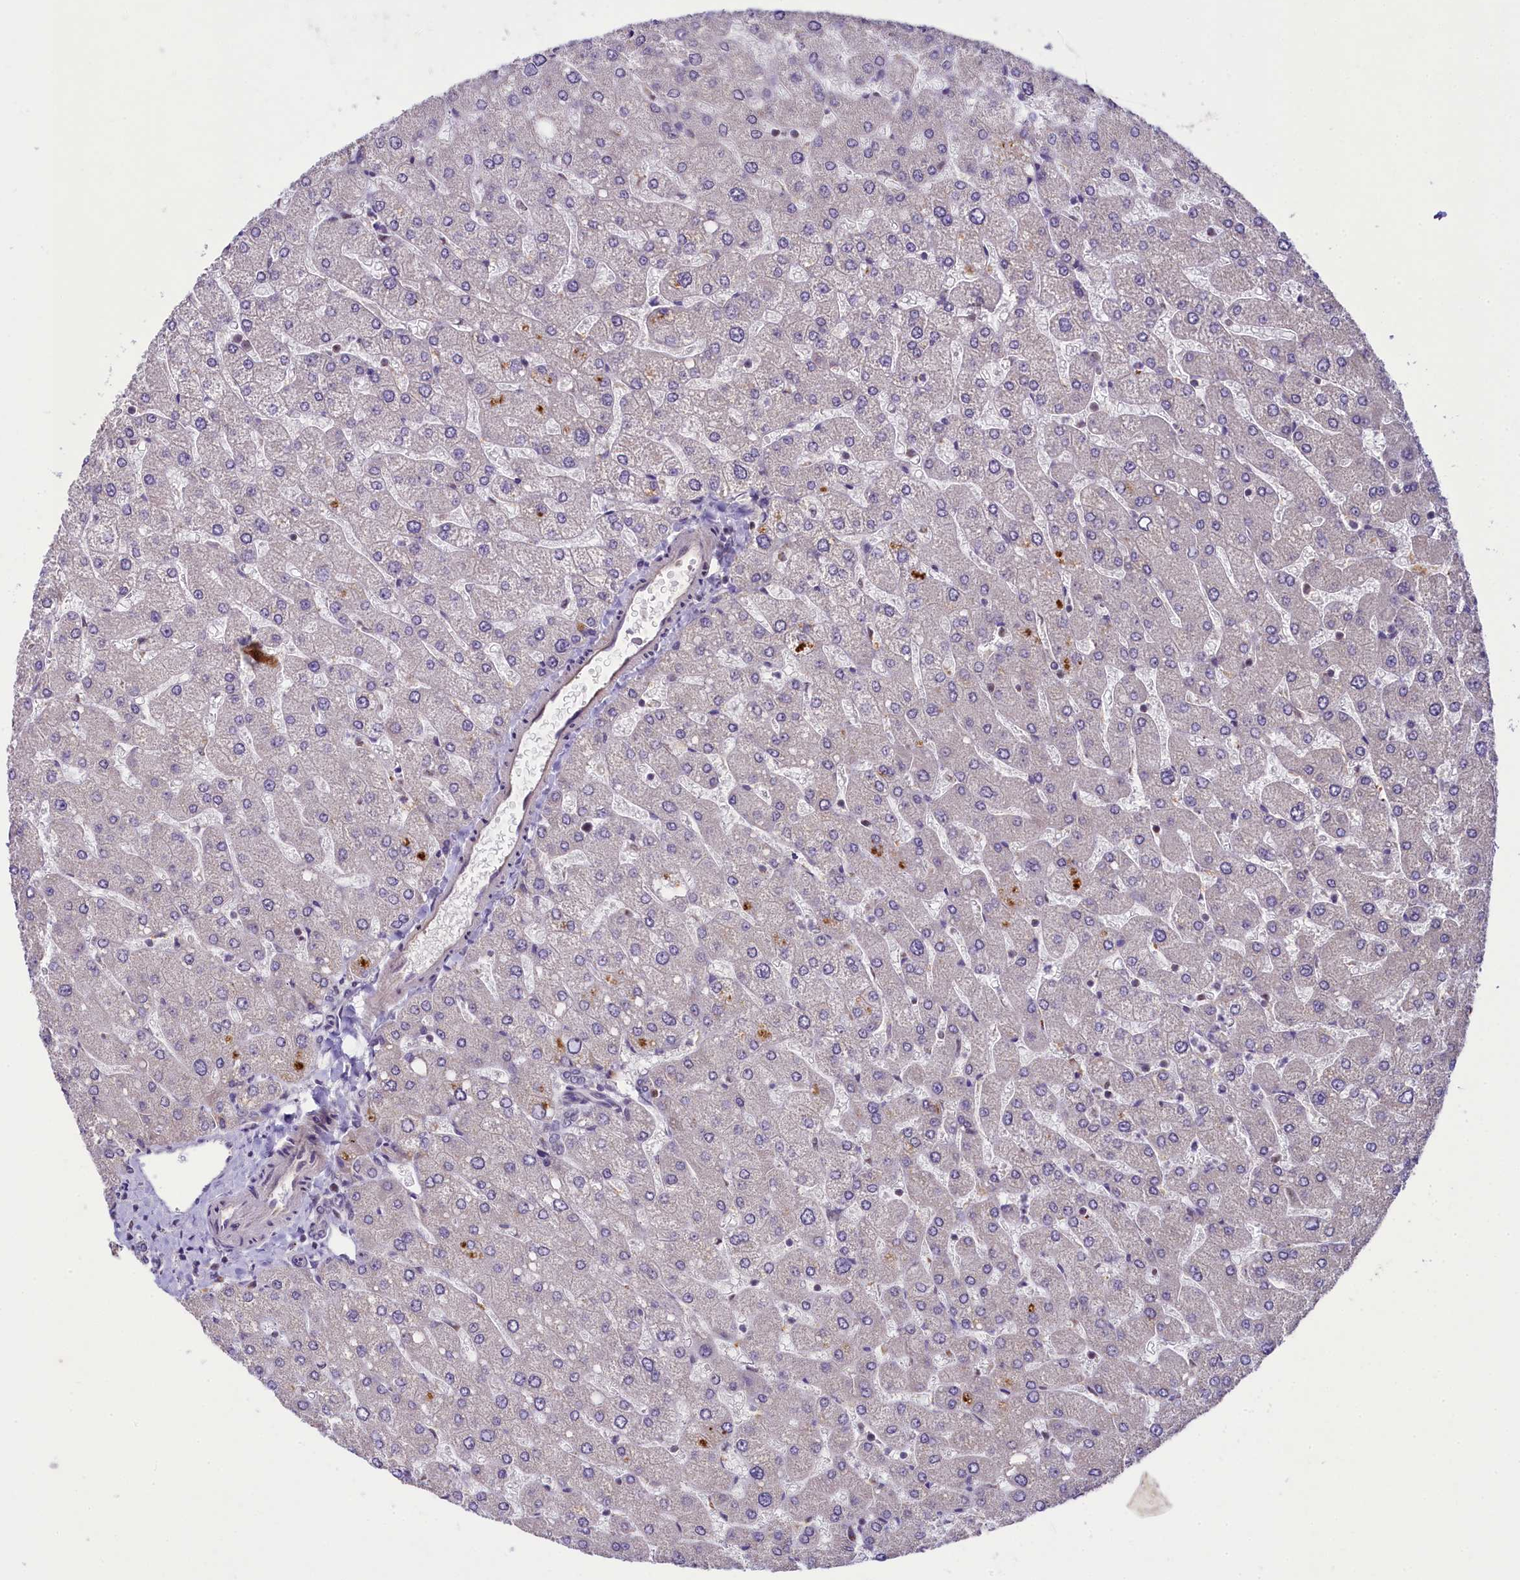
{"staining": {"intensity": "negative", "quantity": "none", "location": "none"}, "tissue": "liver", "cell_type": "Cholangiocytes", "image_type": "normal", "snomed": [{"axis": "morphology", "description": "Normal tissue, NOS"}, {"axis": "topography", "description": "Liver"}], "caption": "This is a histopathology image of IHC staining of benign liver, which shows no expression in cholangiocytes.", "gene": "PAF1", "patient": {"sex": "male", "age": 55}}